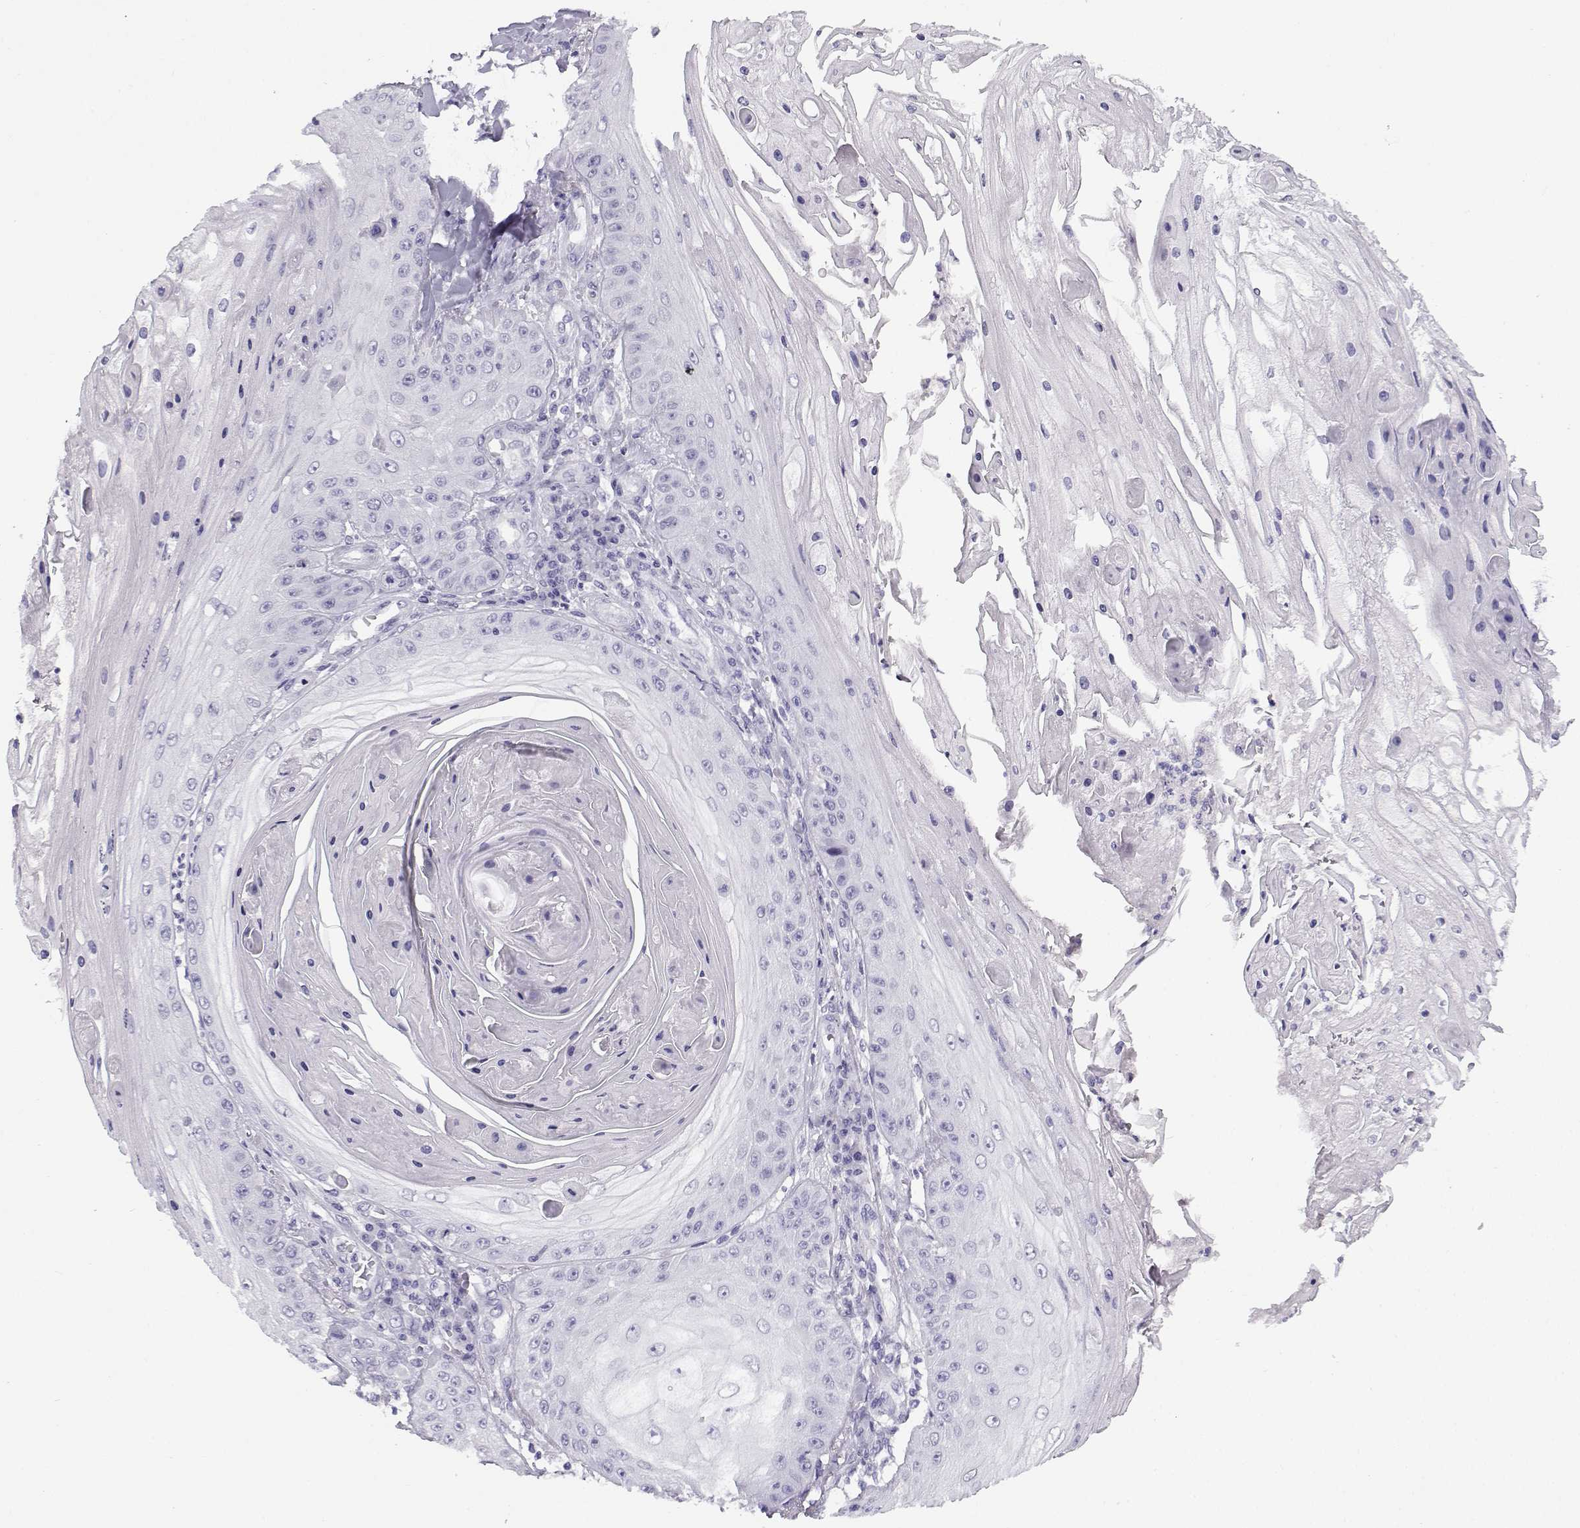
{"staining": {"intensity": "negative", "quantity": "none", "location": "none"}, "tissue": "skin cancer", "cell_type": "Tumor cells", "image_type": "cancer", "snomed": [{"axis": "morphology", "description": "Squamous cell carcinoma, NOS"}, {"axis": "topography", "description": "Skin"}], "caption": "Immunohistochemistry (IHC) of human skin cancer demonstrates no staining in tumor cells.", "gene": "FAM166A", "patient": {"sex": "male", "age": 70}}